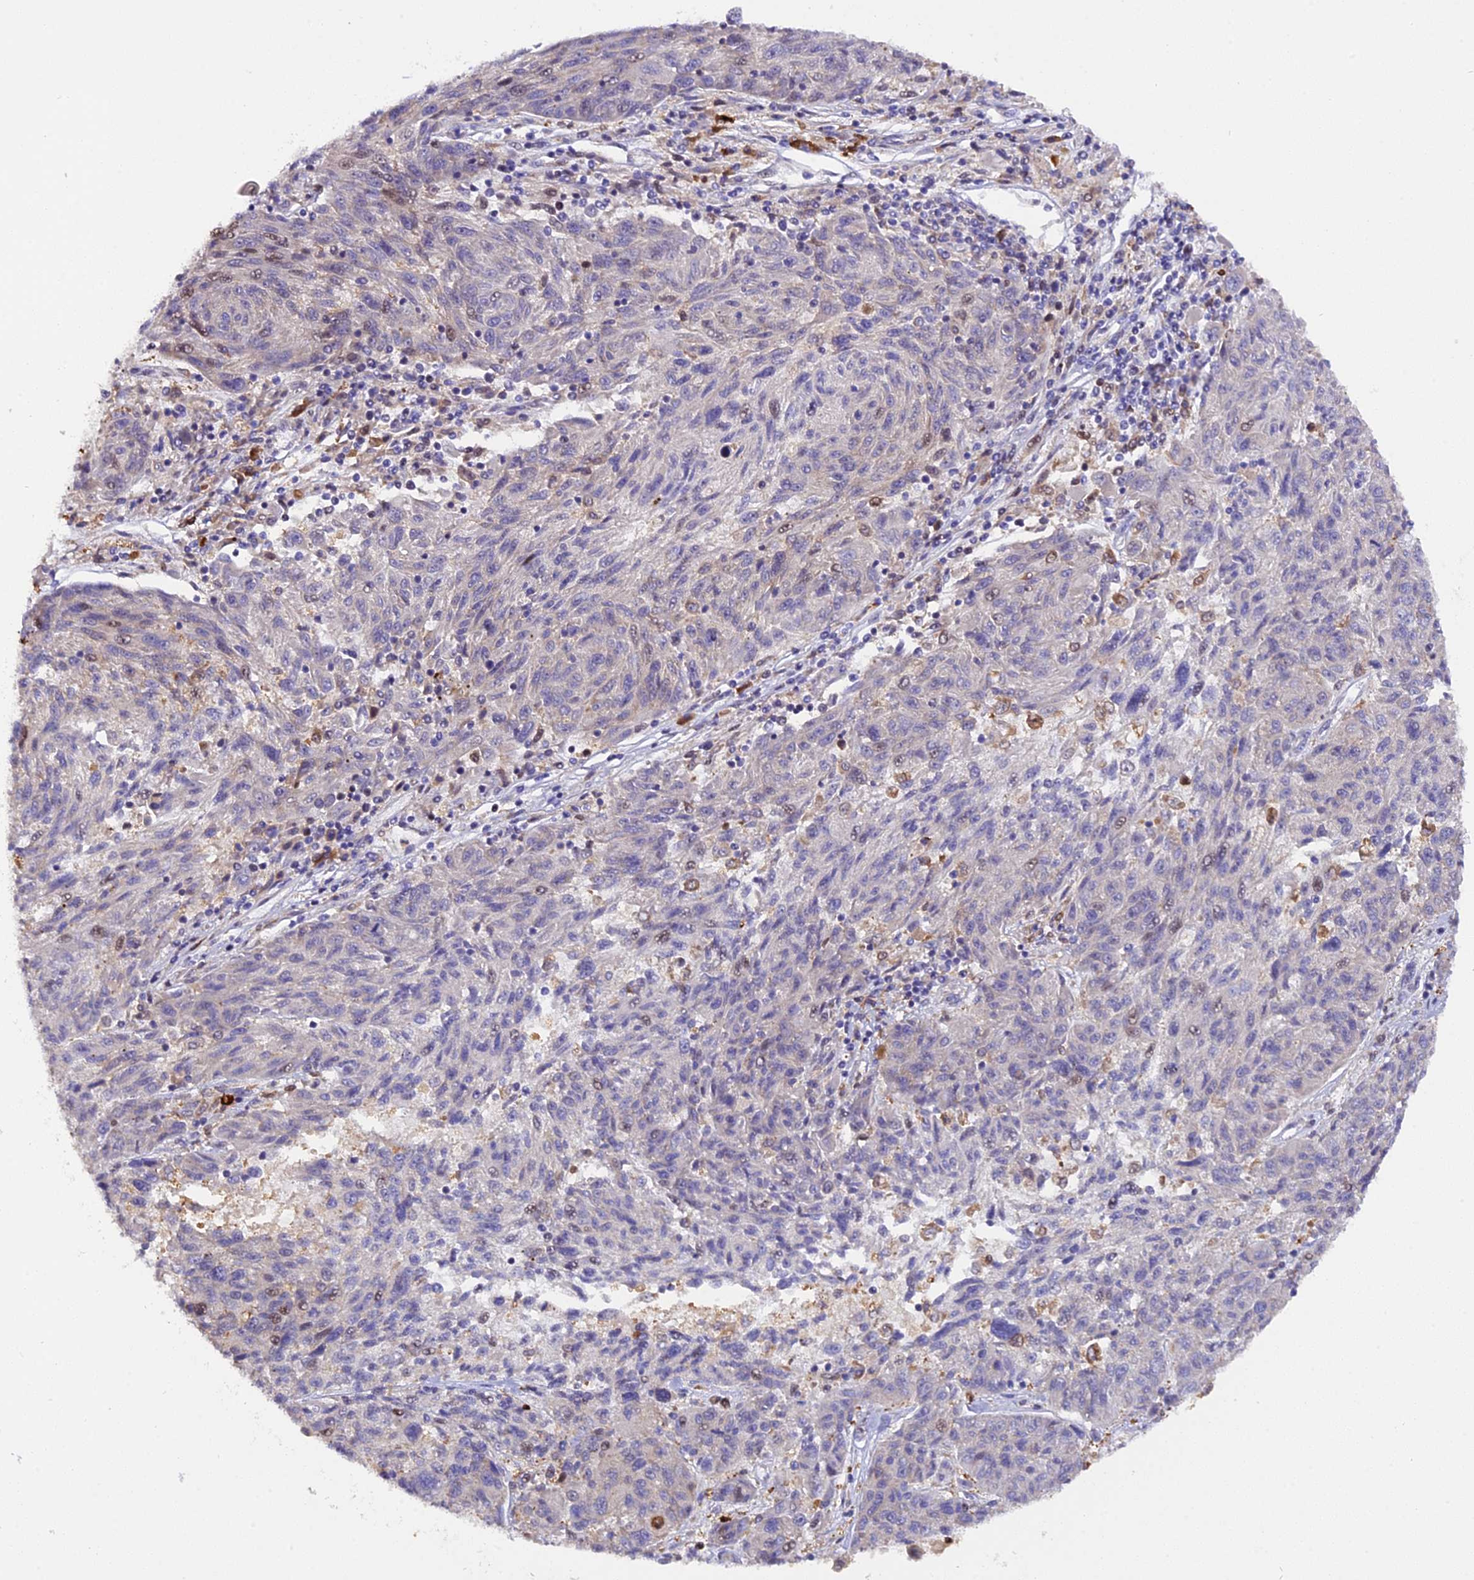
{"staining": {"intensity": "negative", "quantity": "none", "location": "none"}, "tissue": "melanoma", "cell_type": "Tumor cells", "image_type": "cancer", "snomed": [{"axis": "morphology", "description": "Malignant melanoma, NOS"}, {"axis": "topography", "description": "Skin"}], "caption": "Malignant melanoma was stained to show a protein in brown. There is no significant positivity in tumor cells.", "gene": "HERPUD1", "patient": {"sex": "male", "age": 53}}